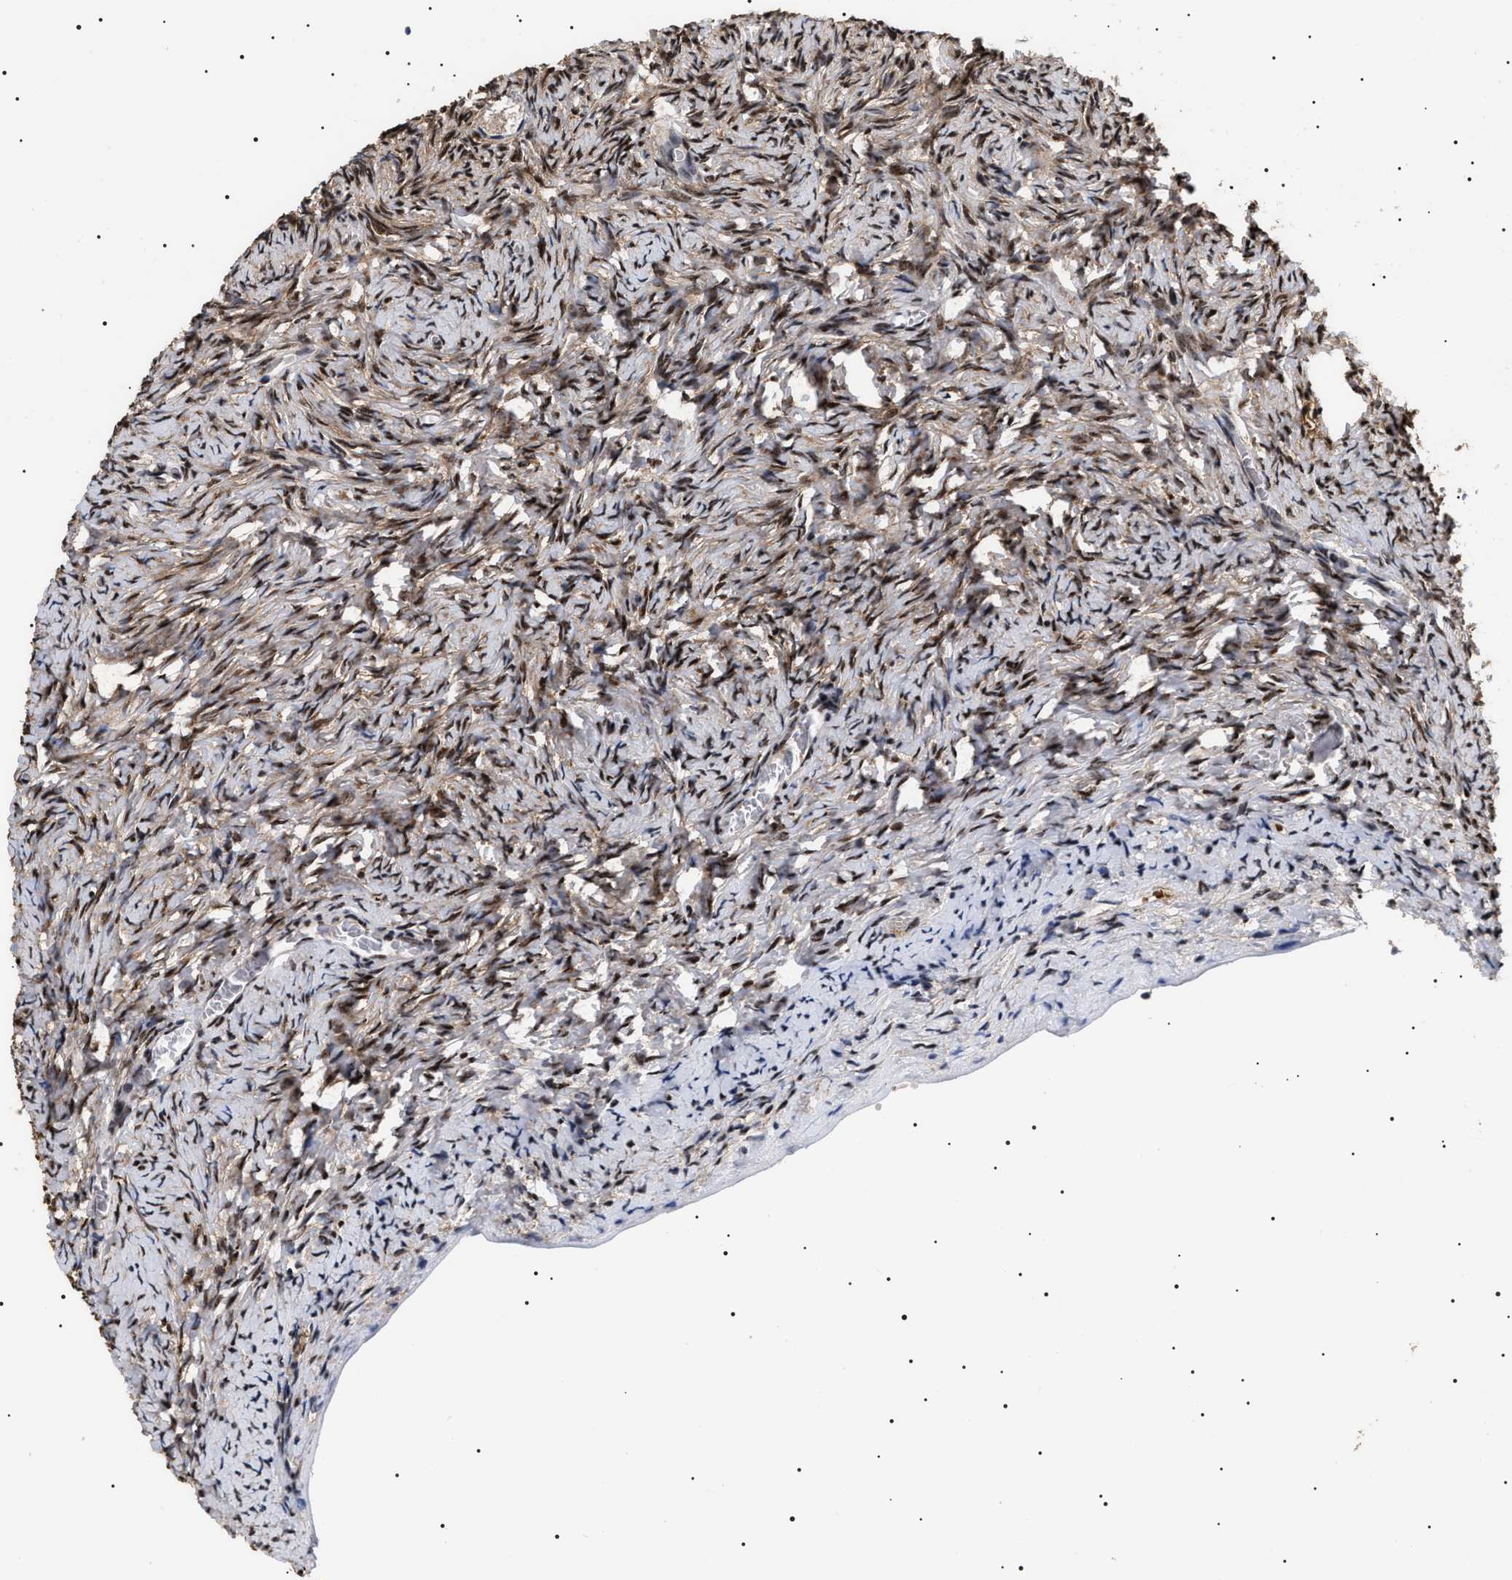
{"staining": {"intensity": "moderate", "quantity": ">75%", "location": "nuclear"}, "tissue": "ovary", "cell_type": "Ovarian stroma cells", "image_type": "normal", "snomed": [{"axis": "morphology", "description": "Normal tissue, NOS"}, {"axis": "topography", "description": "Ovary"}], "caption": "IHC histopathology image of normal human ovary stained for a protein (brown), which exhibits medium levels of moderate nuclear expression in about >75% of ovarian stroma cells.", "gene": "CAAP1", "patient": {"sex": "female", "age": 27}}